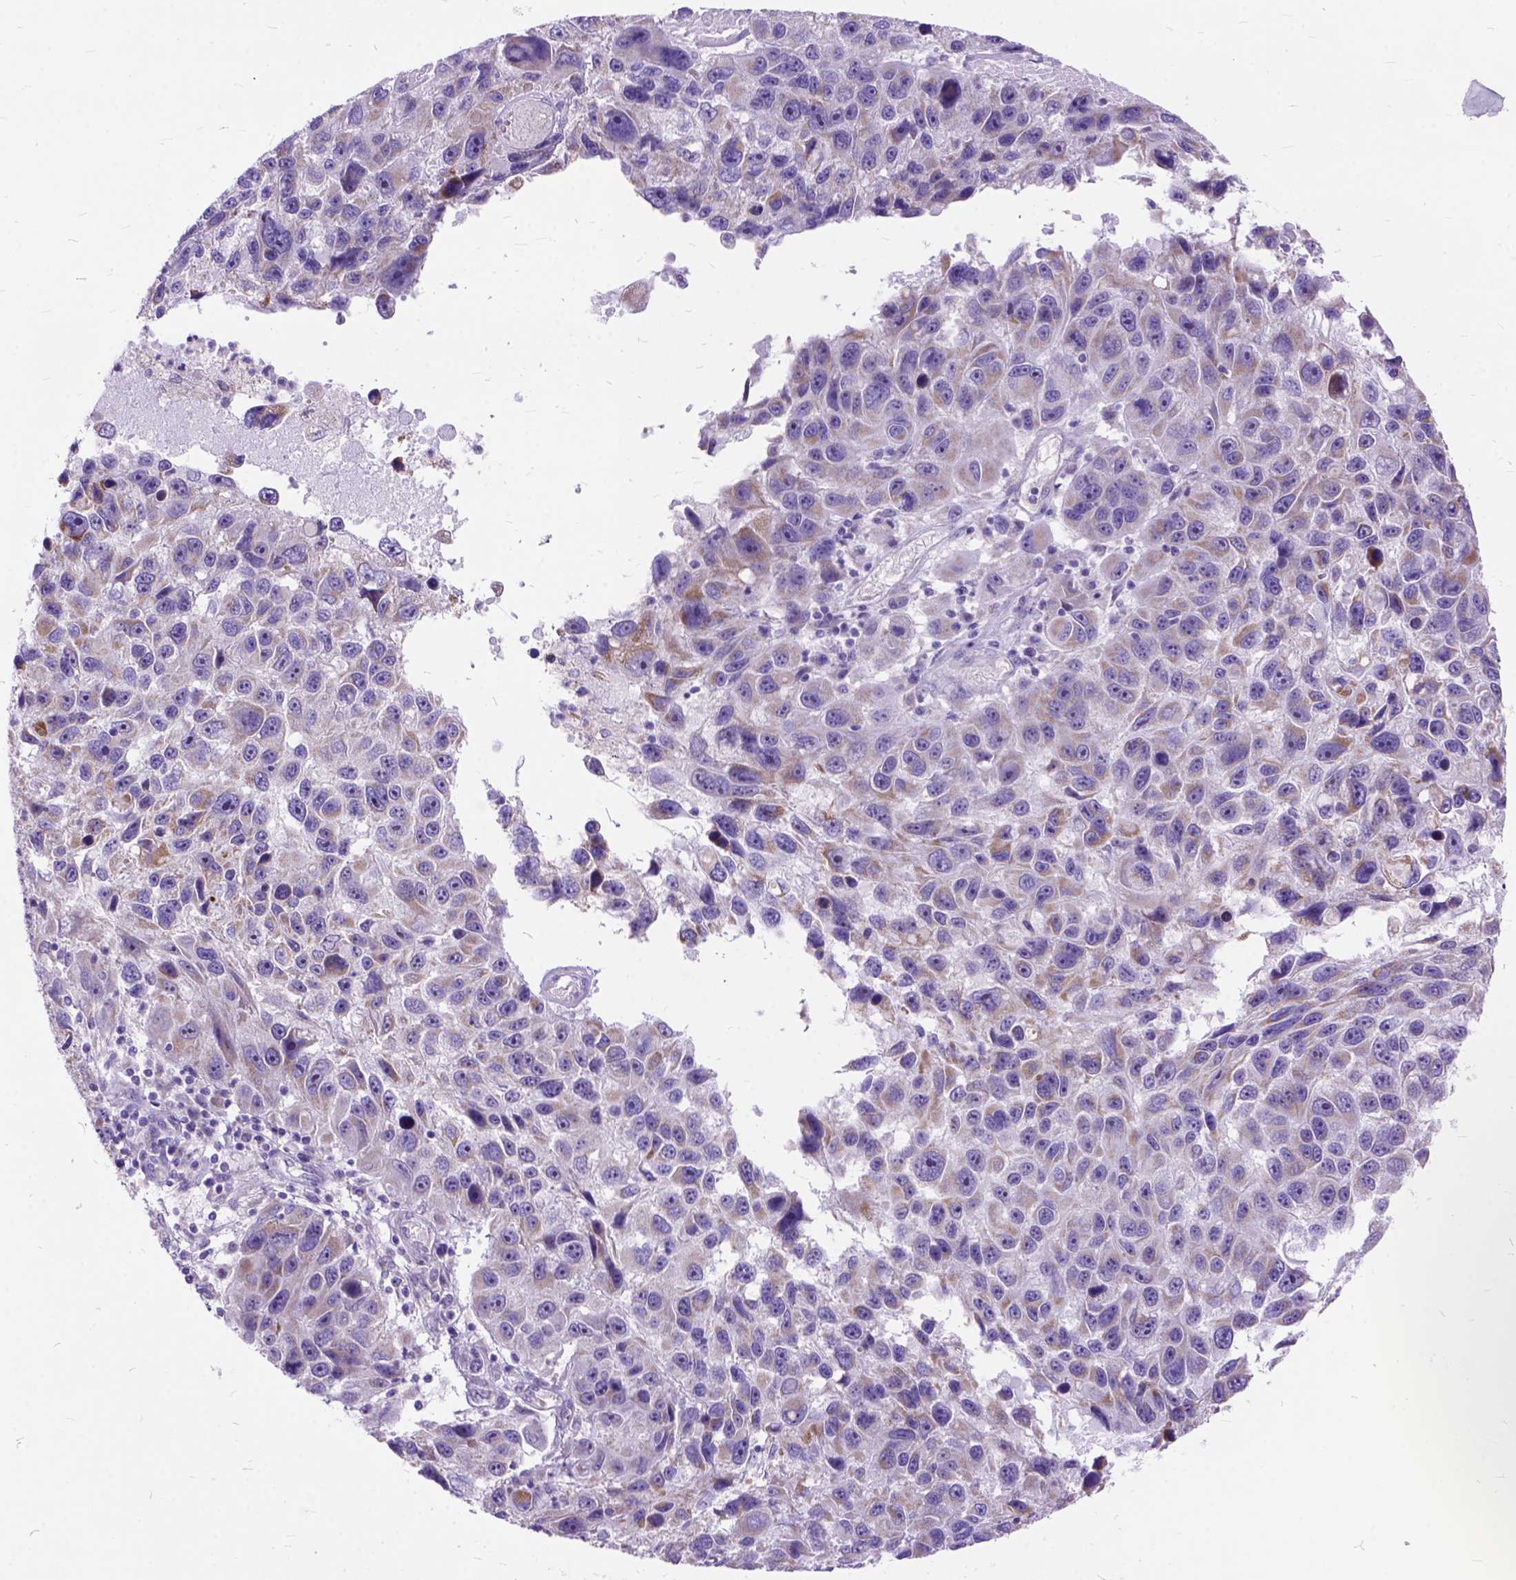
{"staining": {"intensity": "weak", "quantity": "25%-75%", "location": "cytoplasmic/membranous"}, "tissue": "melanoma", "cell_type": "Tumor cells", "image_type": "cancer", "snomed": [{"axis": "morphology", "description": "Malignant melanoma, NOS"}, {"axis": "topography", "description": "Skin"}], "caption": "Melanoma was stained to show a protein in brown. There is low levels of weak cytoplasmic/membranous expression in approximately 25%-75% of tumor cells.", "gene": "CTAG2", "patient": {"sex": "male", "age": 53}}